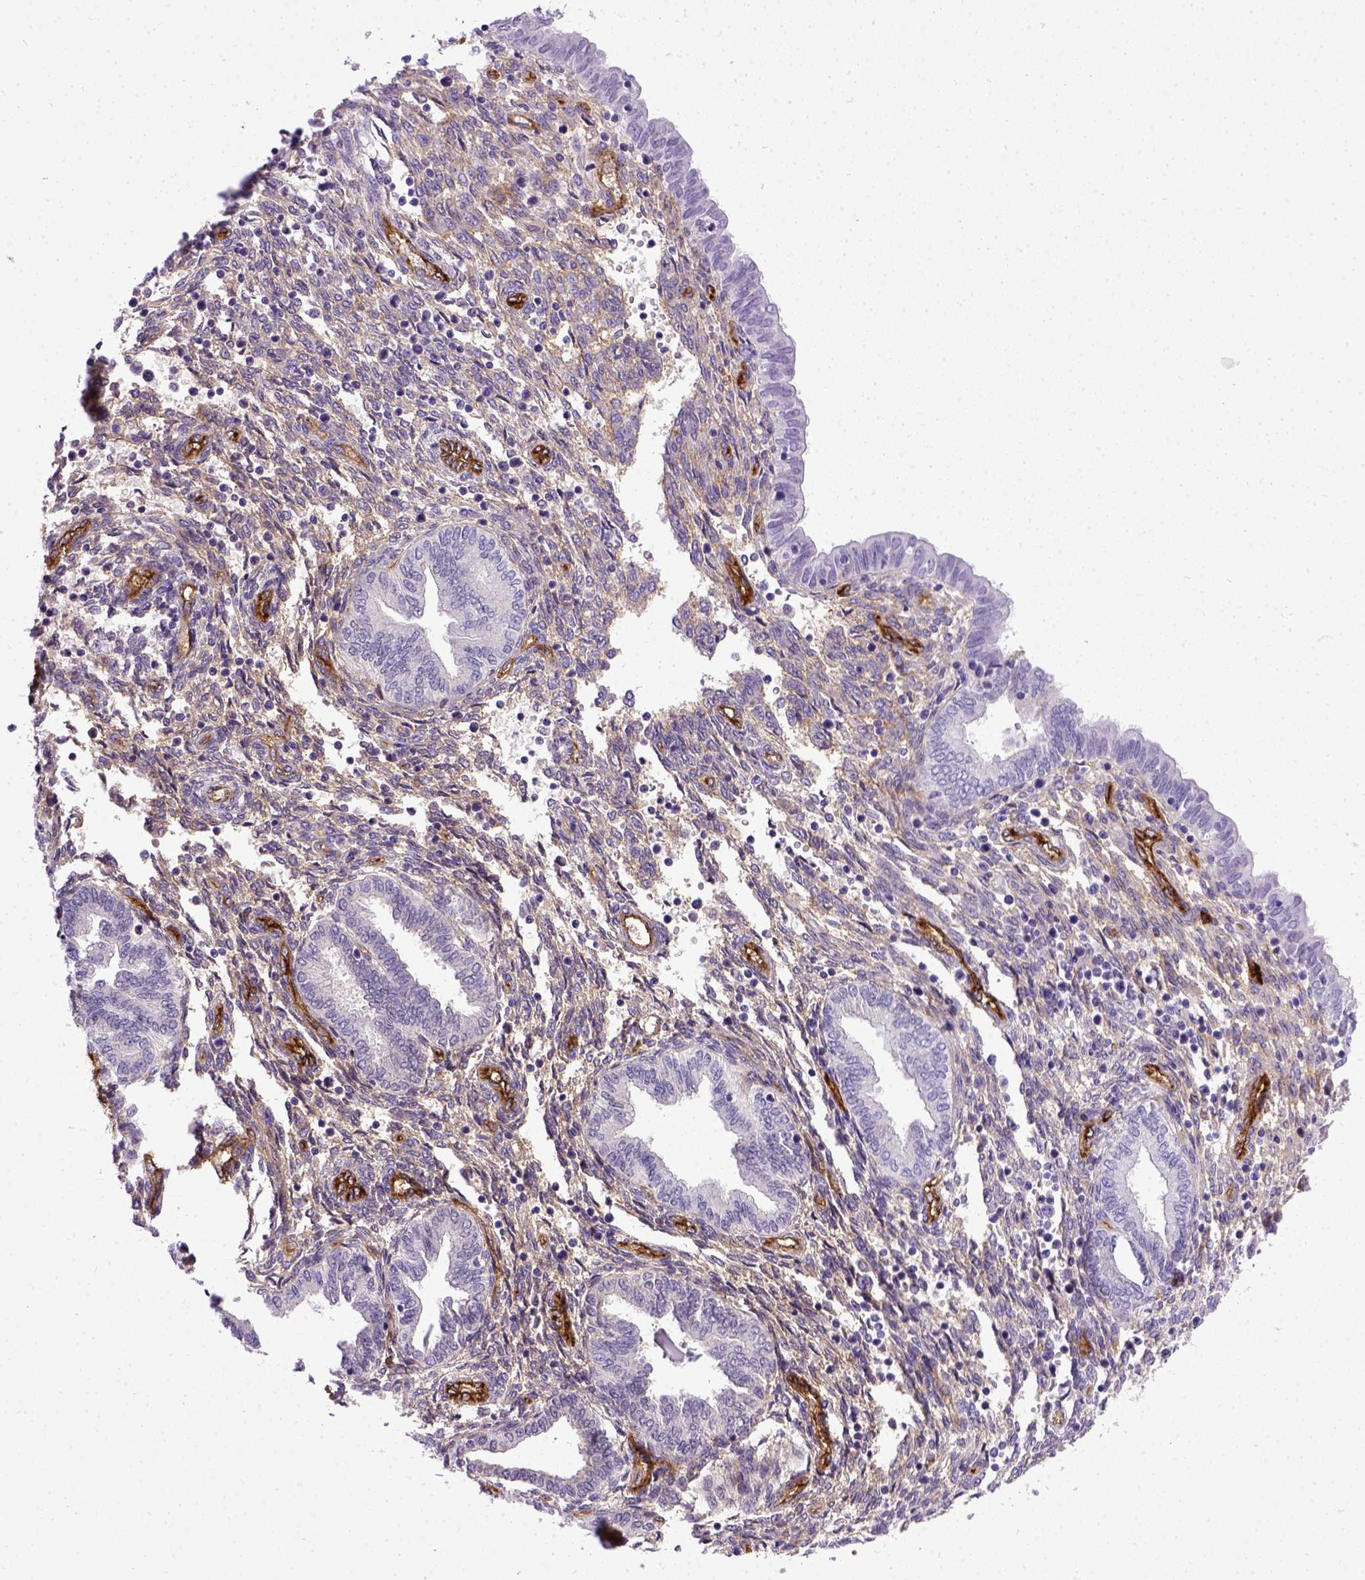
{"staining": {"intensity": "negative", "quantity": "none", "location": "none"}, "tissue": "endometrium", "cell_type": "Cells in endometrial stroma", "image_type": "normal", "snomed": [{"axis": "morphology", "description": "Normal tissue, NOS"}, {"axis": "topography", "description": "Endometrium"}], "caption": "Histopathology image shows no significant protein staining in cells in endometrial stroma of normal endometrium.", "gene": "ENG", "patient": {"sex": "female", "age": 42}}